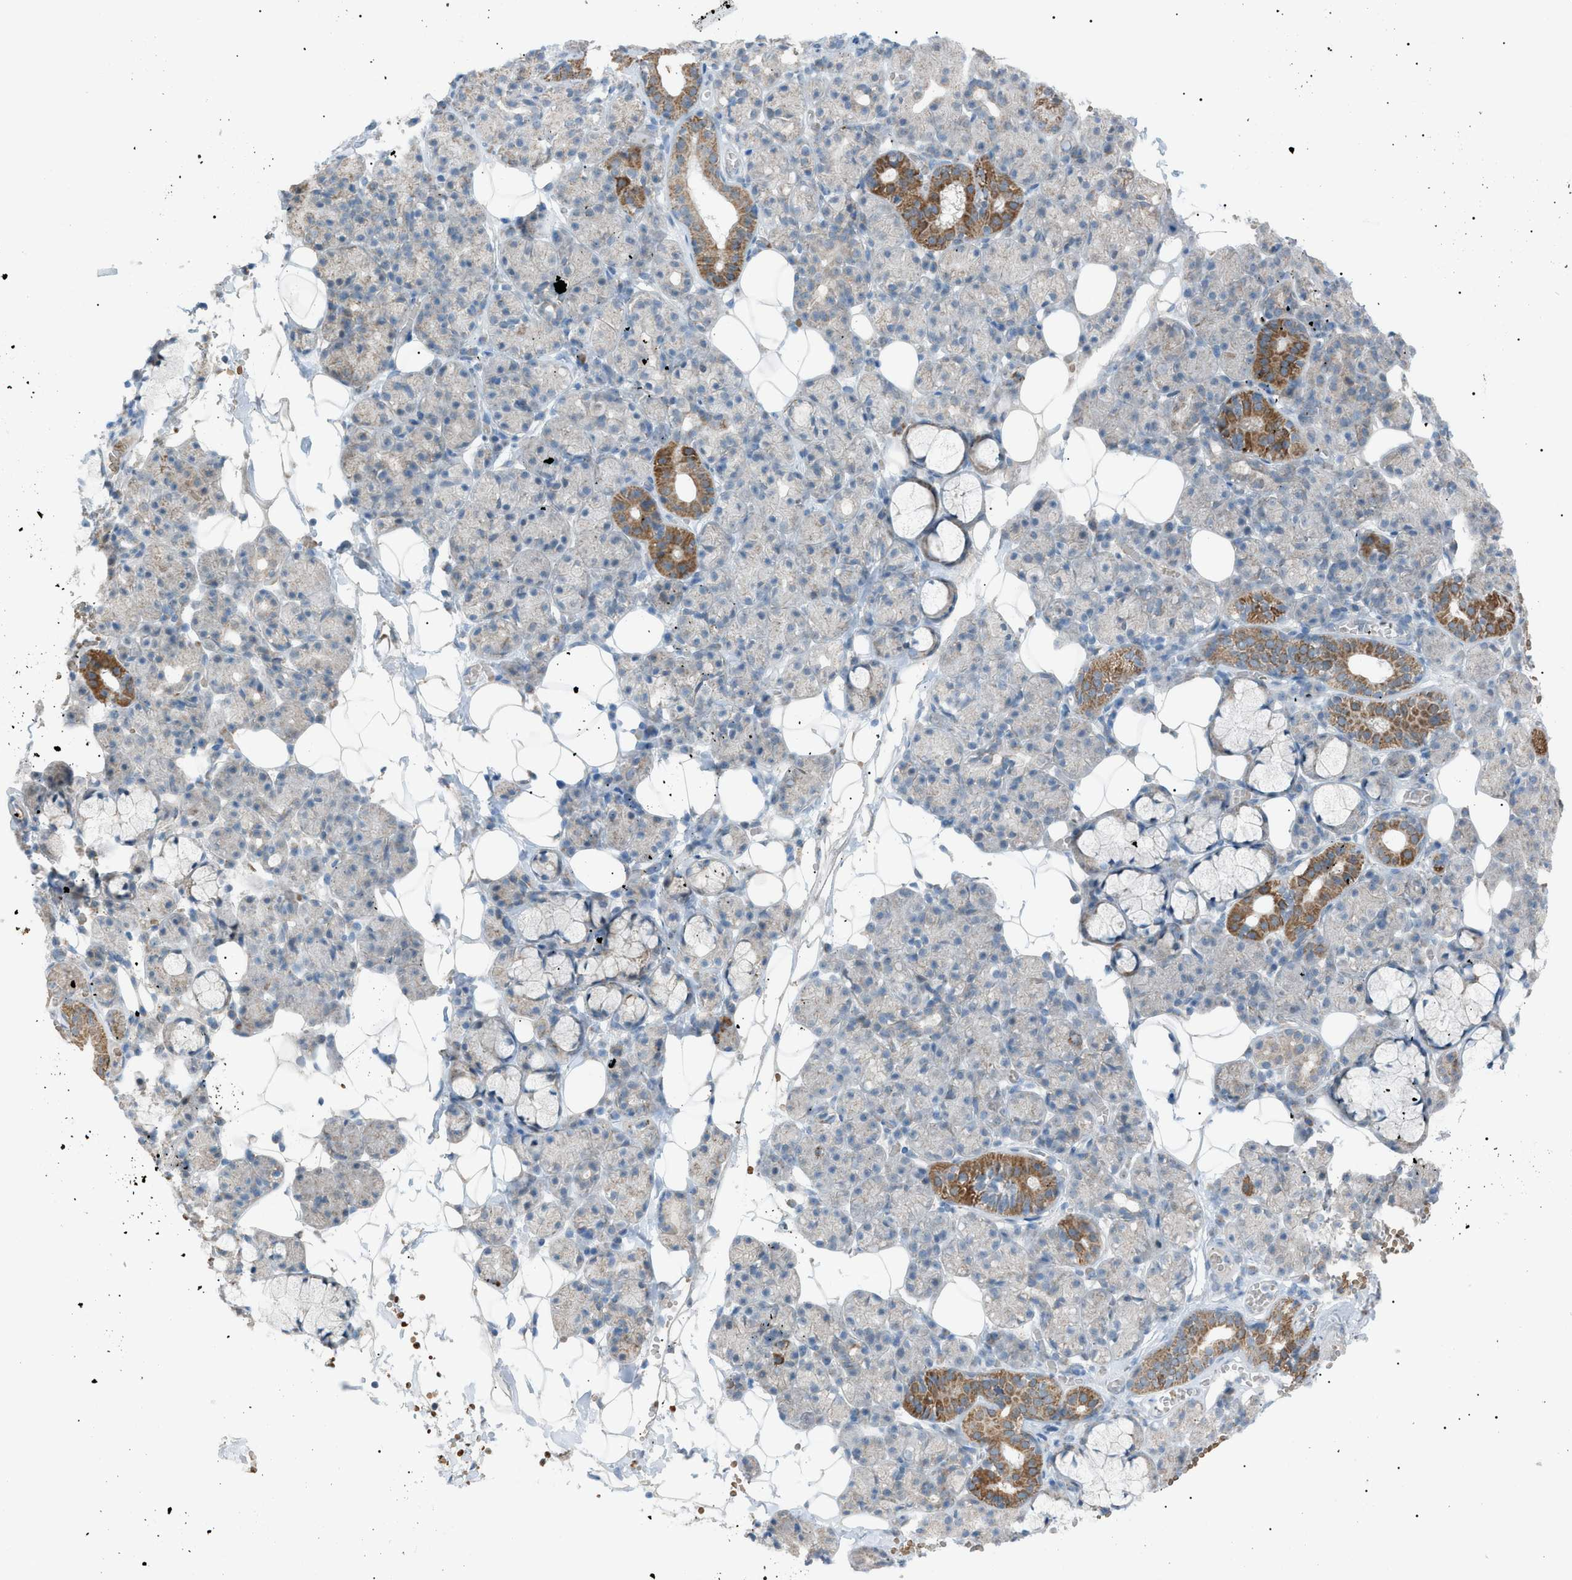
{"staining": {"intensity": "moderate", "quantity": "<25%", "location": "cytoplasmic/membranous"}, "tissue": "salivary gland", "cell_type": "Glandular cells", "image_type": "normal", "snomed": [{"axis": "morphology", "description": "Normal tissue, NOS"}, {"axis": "topography", "description": "Salivary gland"}], "caption": "DAB (3,3'-diaminobenzidine) immunohistochemical staining of unremarkable human salivary gland reveals moderate cytoplasmic/membranous protein staining in about <25% of glandular cells.", "gene": "ZNF516", "patient": {"sex": "male", "age": 63}}